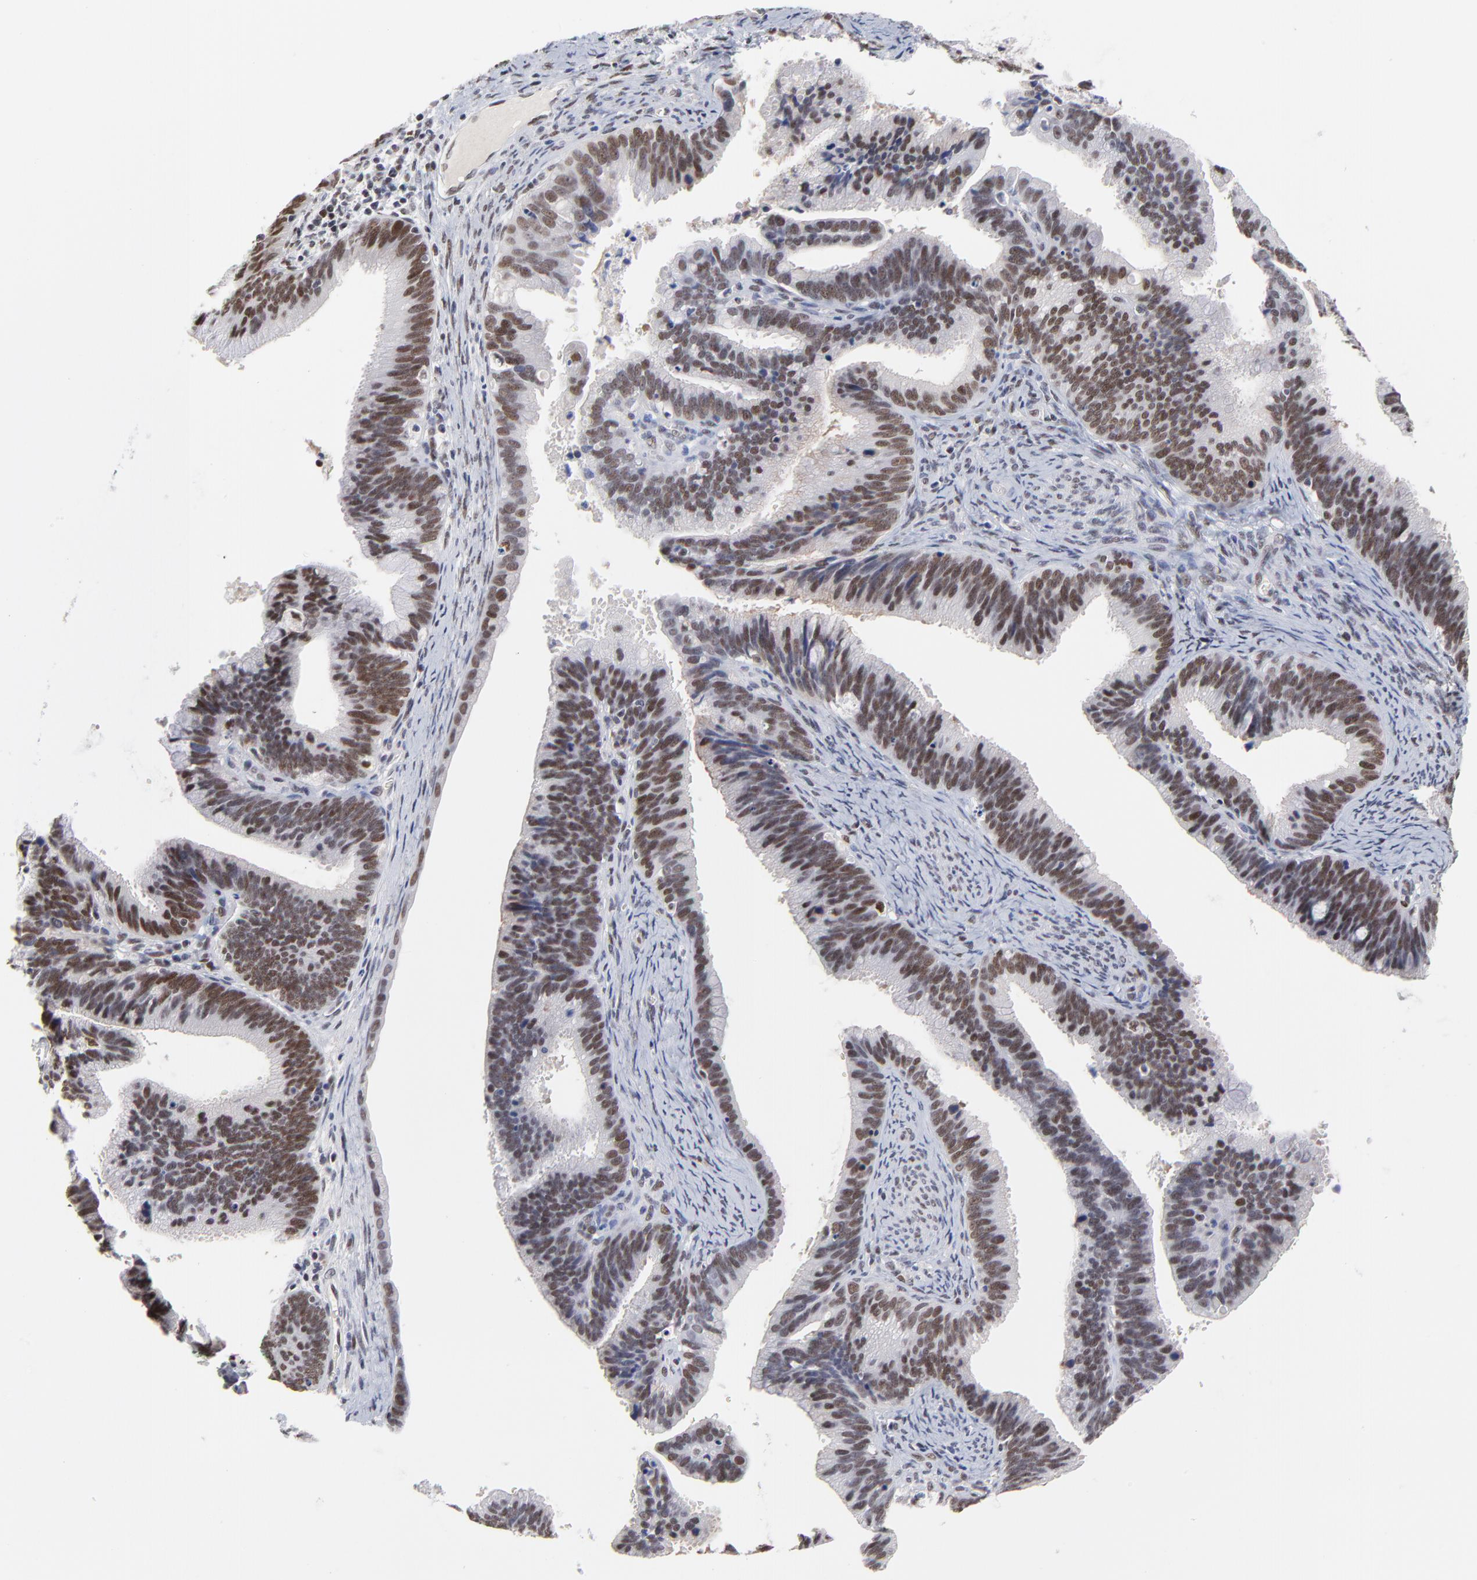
{"staining": {"intensity": "weak", "quantity": "25%-75%", "location": "nuclear"}, "tissue": "cervical cancer", "cell_type": "Tumor cells", "image_type": "cancer", "snomed": [{"axis": "morphology", "description": "Adenocarcinoma, NOS"}, {"axis": "topography", "description": "Cervix"}], "caption": "Brown immunohistochemical staining in human cervical adenocarcinoma displays weak nuclear expression in about 25%-75% of tumor cells.", "gene": "OGFOD1", "patient": {"sex": "female", "age": 47}}